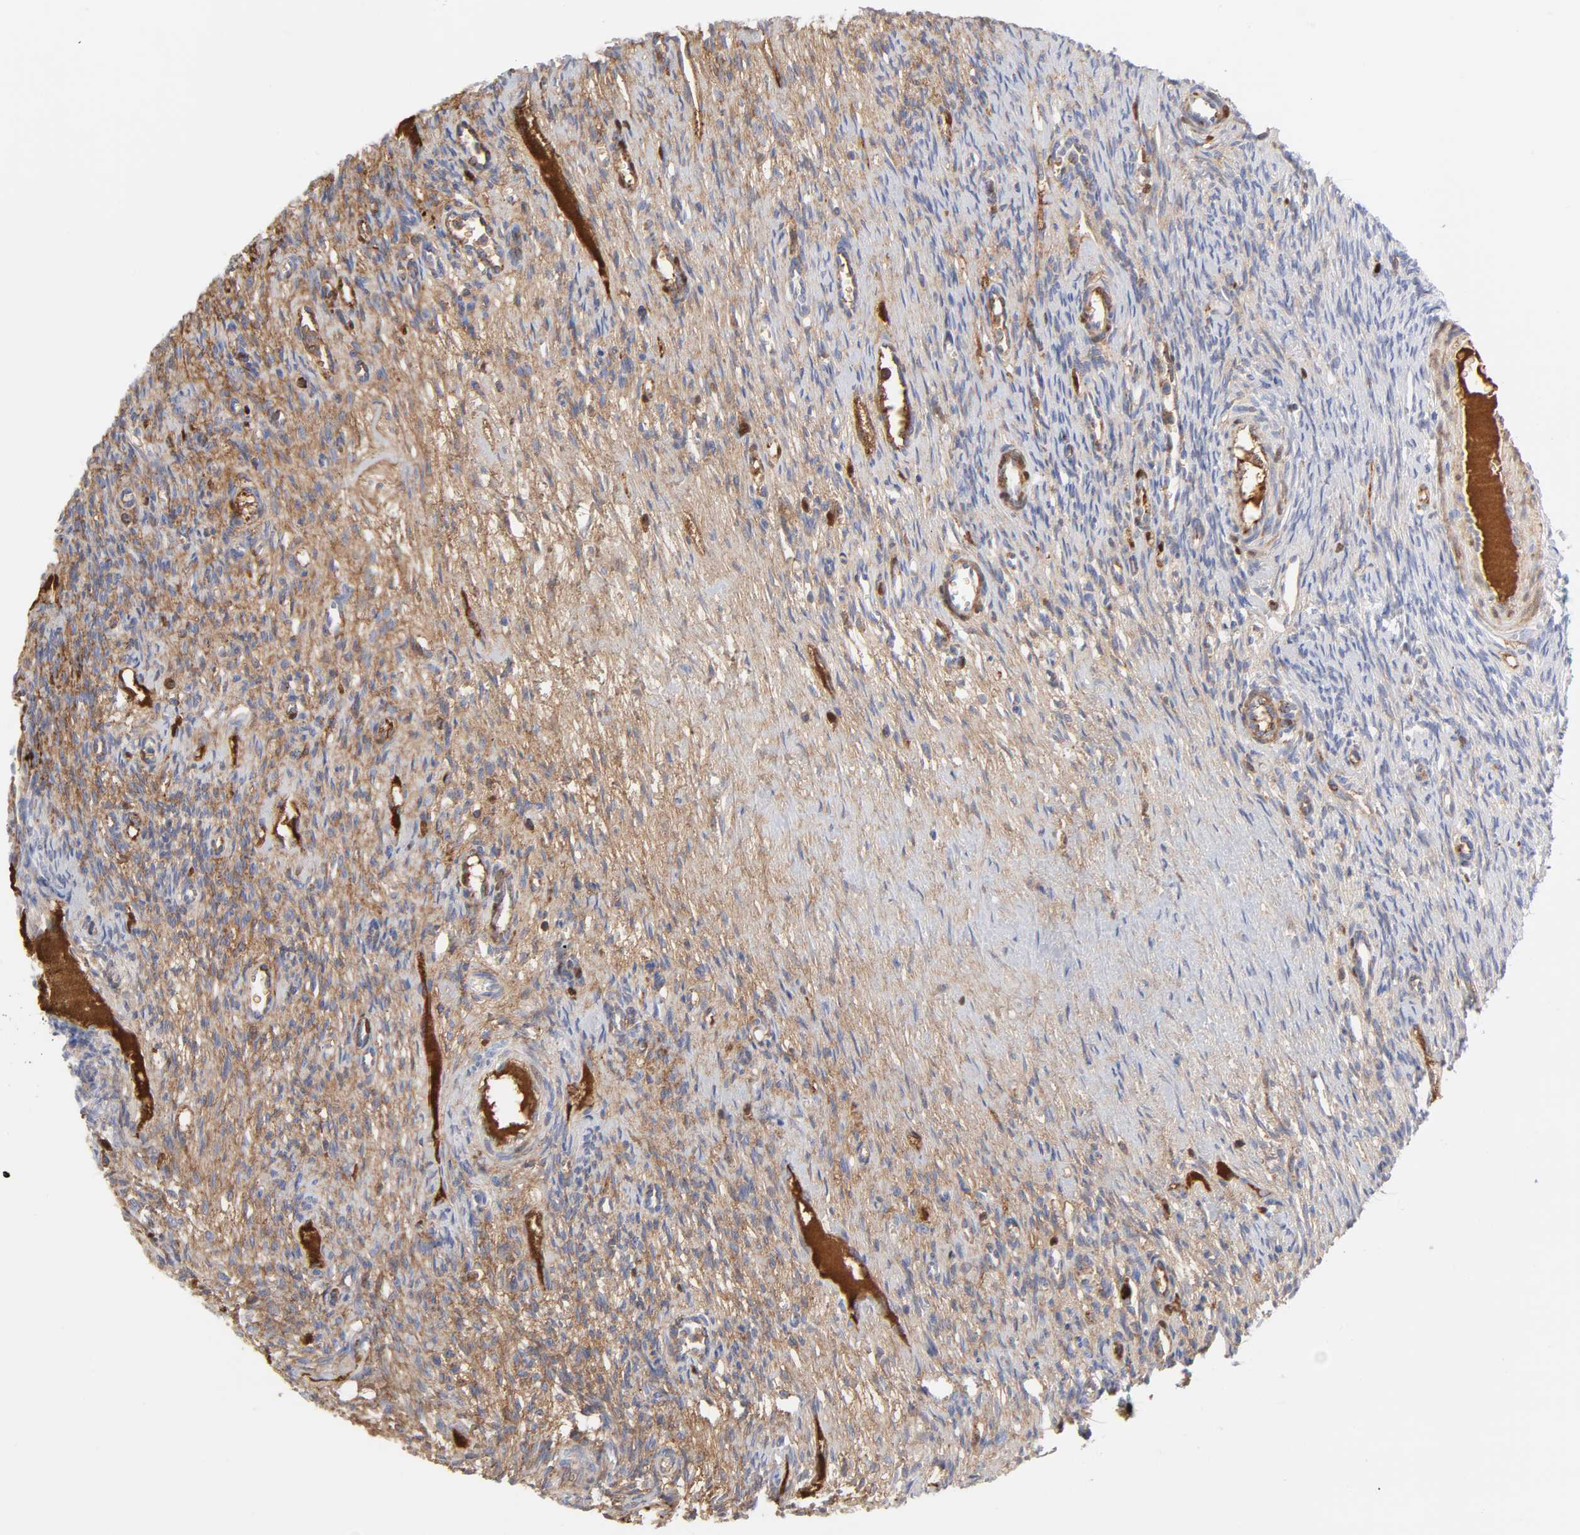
{"staining": {"intensity": "negative", "quantity": "none", "location": "none"}, "tissue": "ovary", "cell_type": "Ovarian stroma cells", "image_type": "normal", "snomed": [{"axis": "morphology", "description": "Normal tissue, NOS"}, {"axis": "topography", "description": "Ovary"}], "caption": "Image shows no significant protein expression in ovarian stroma cells of unremarkable ovary. Brightfield microscopy of immunohistochemistry (IHC) stained with DAB (brown) and hematoxylin (blue), captured at high magnification.", "gene": "PLAT", "patient": {"sex": "female", "age": 33}}